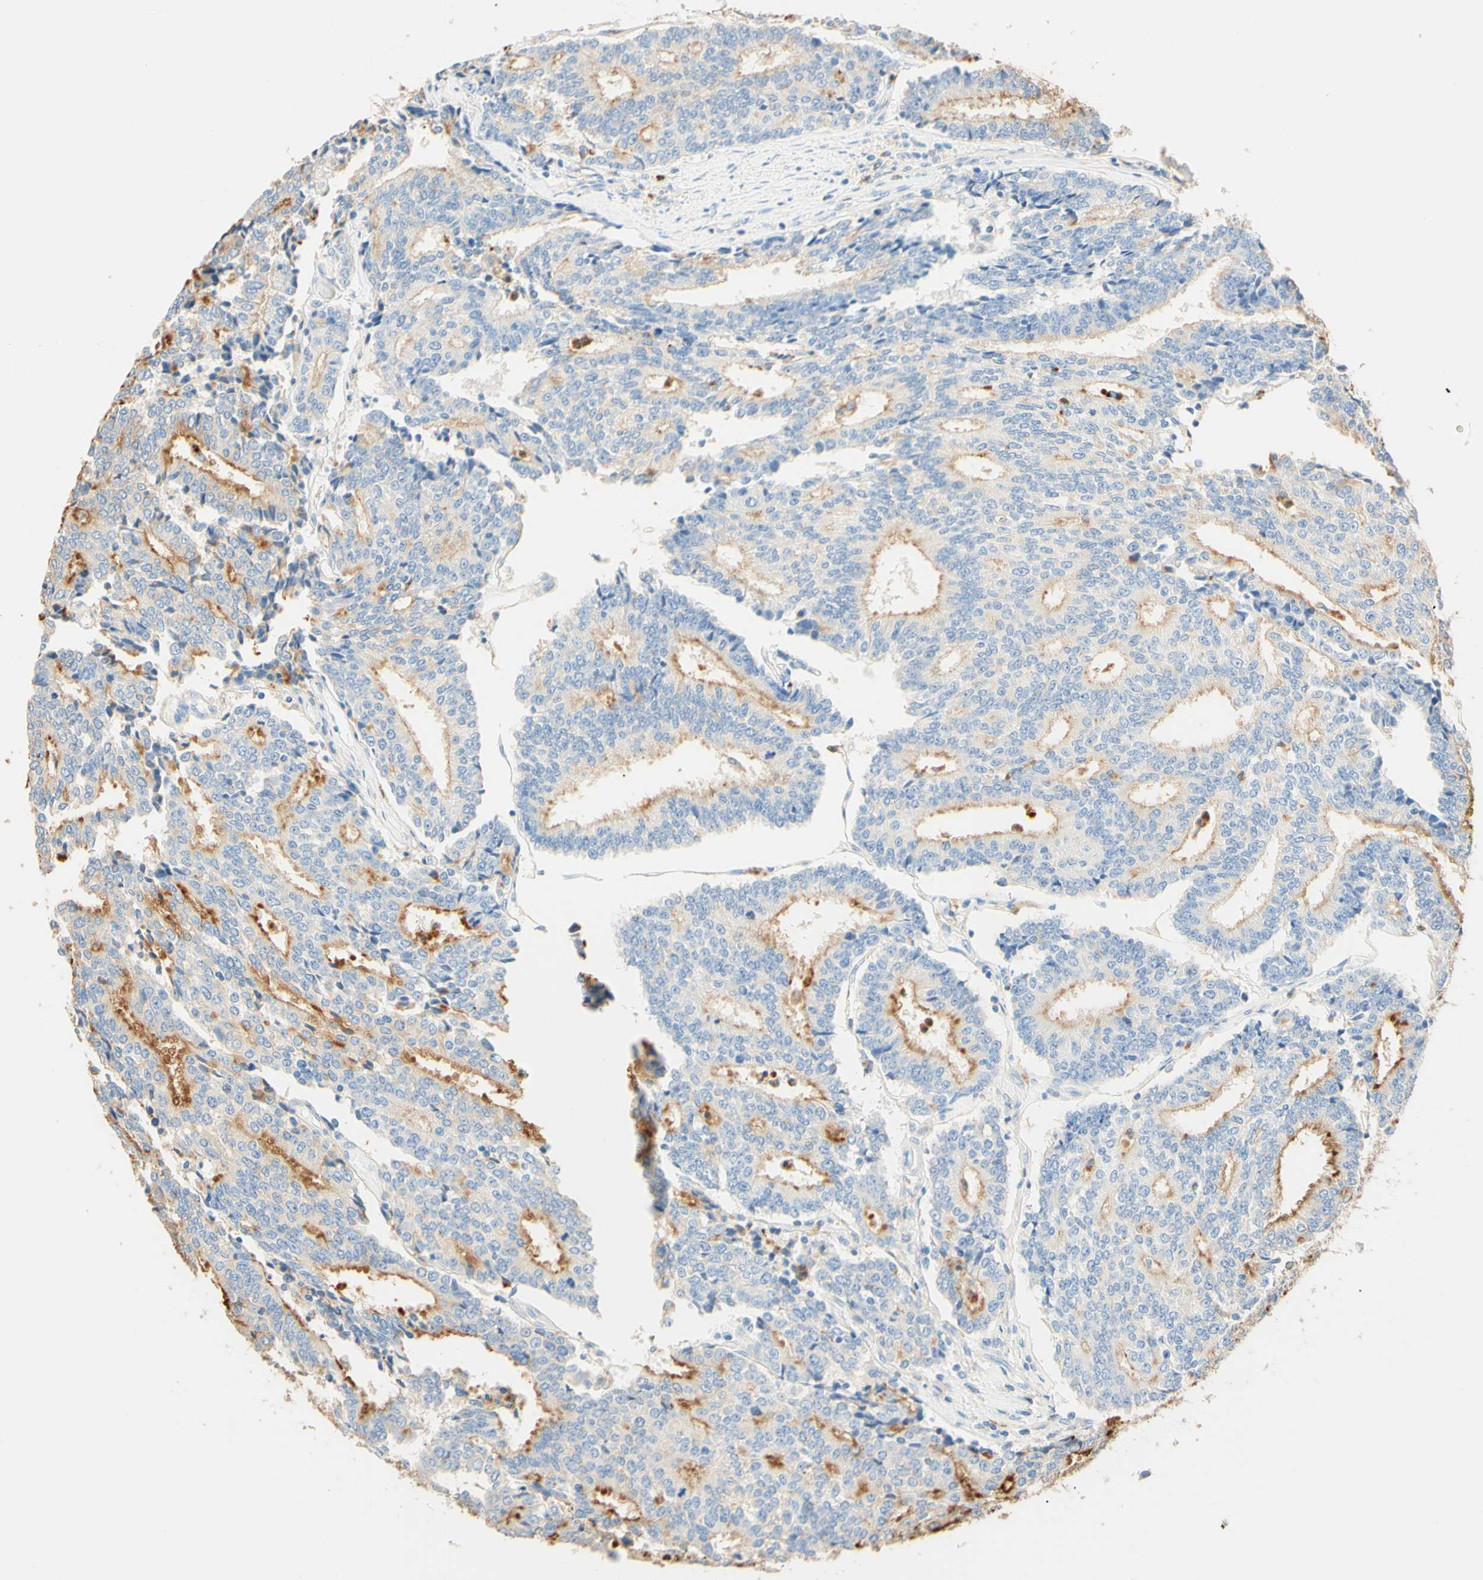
{"staining": {"intensity": "moderate", "quantity": "25%-75%", "location": "cytoplasmic/membranous"}, "tissue": "prostate cancer", "cell_type": "Tumor cells", "image_type": "cancer", "snomed": [{"axis": "morphology", "description": "Normal tissue, NOS"}, {"axis": "morphology", "description": "Adenocarcinoma, High grade"}, {"axis": "topography", "description": "Prostate"}, {"axis": "topography", "description": "Seminal veicle"}], "caption": "Prostate high-grade adenocarcinoma was stained to show a protein in brown. There is medium levels of moderate cytoplasmic/membranous expression in about 25%-75% of tumor cells.", "gene": "CD63", "patient": {"sex": "male", "age": 55}}